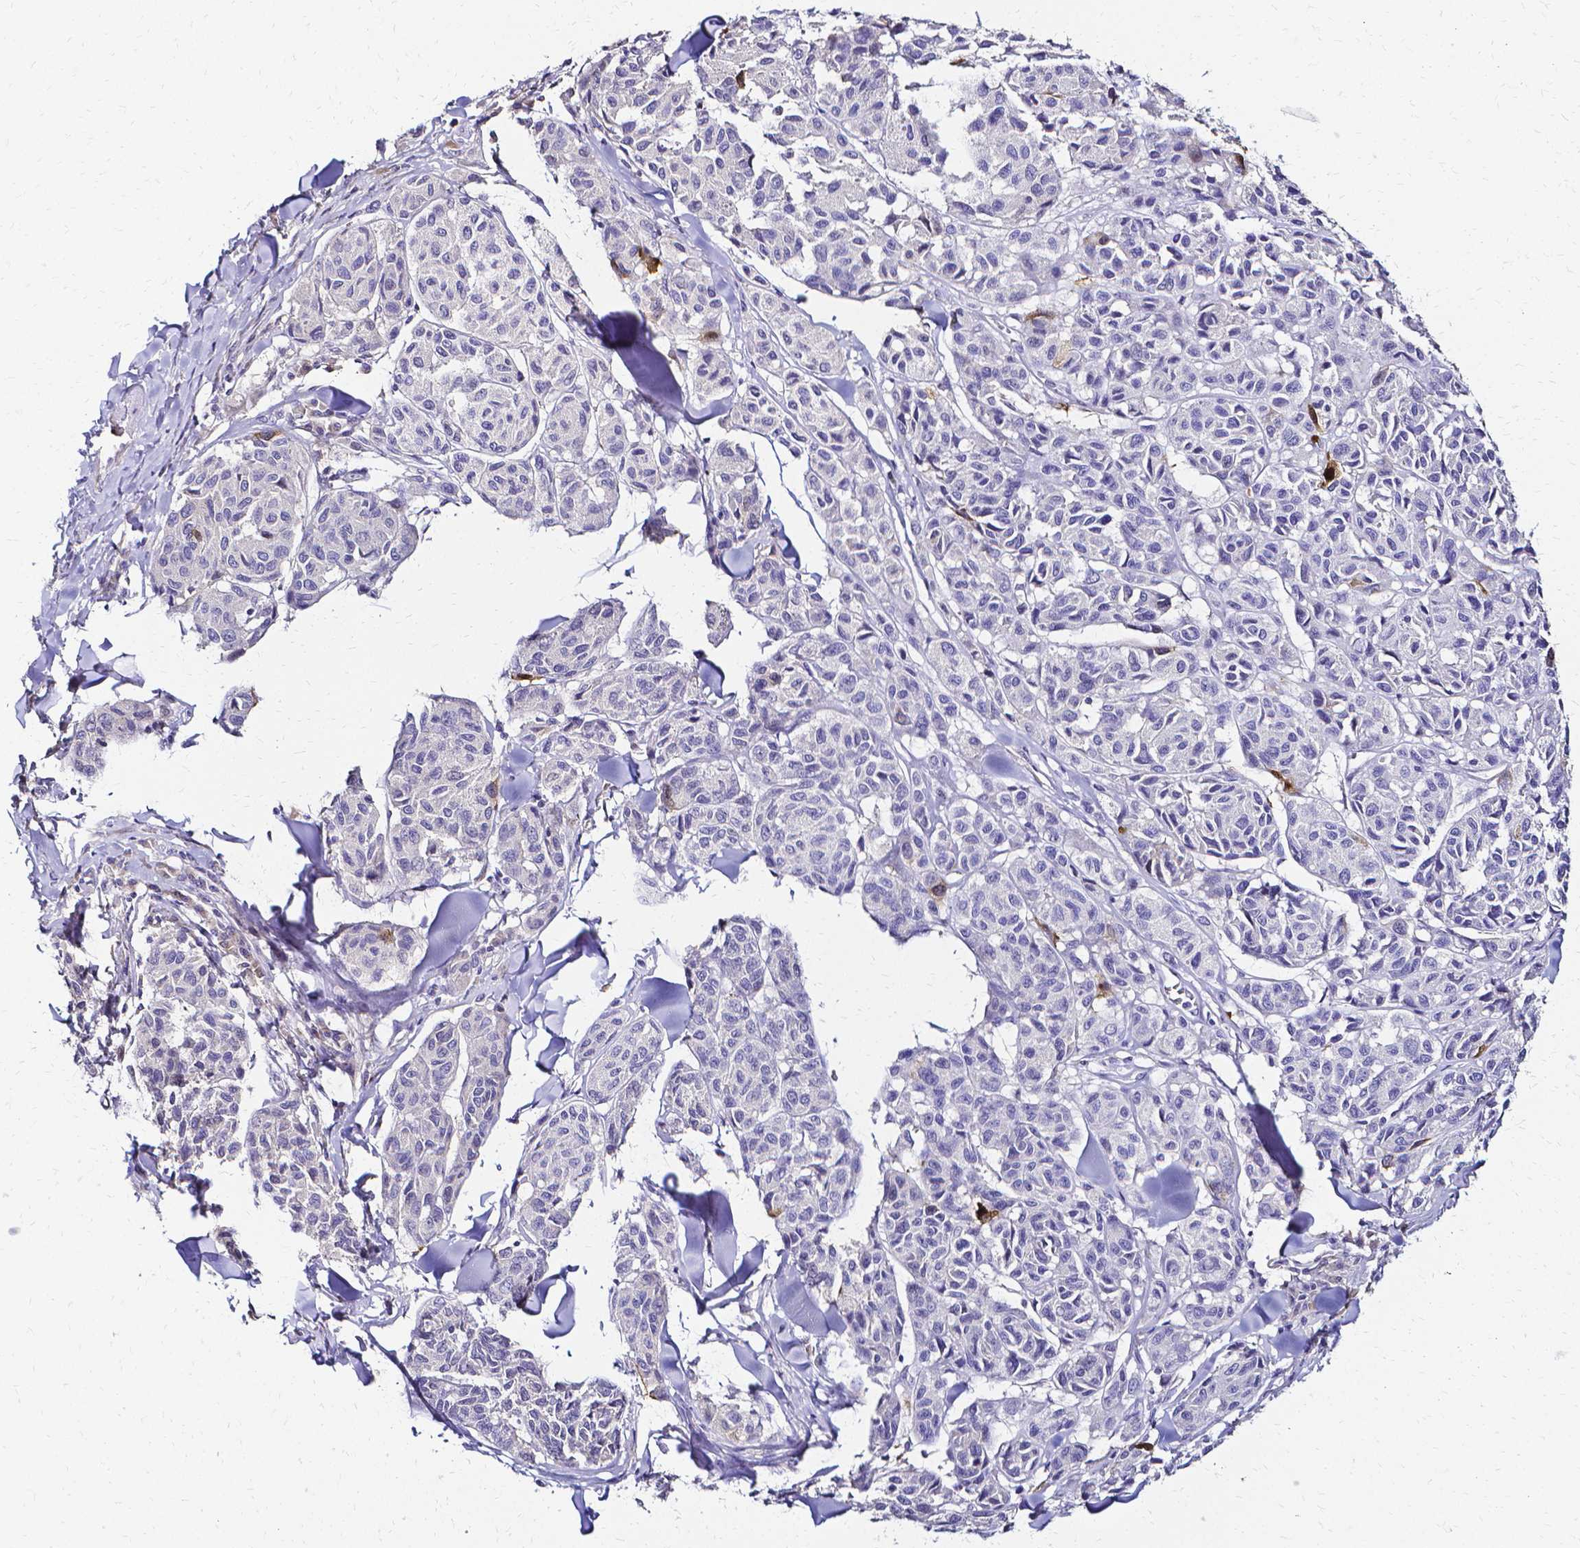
{"staining": {"intensity": "negative", "quantity": "none", "location": "none"}, "tissue": "melanoma", "cell_type": "Tumor cells", "image_type": "cancer", "snomed": [{"axis": "morphology", "description": "Malignant melanoma, NOS"}, {"axis": "topography", "description": "Skin"}], "caption": "High power microscopy histopathology image of an IHC histopathology image of melanoma, revealing no significant expression in tumor cells. The staining is performed using DAB (3,3'-diaminobenzidine) brown chromogen with nuclei counter-stained in using hematoxylin.", "gene": "CCNB1", "patient": {"sex": "female", "age": 66}}